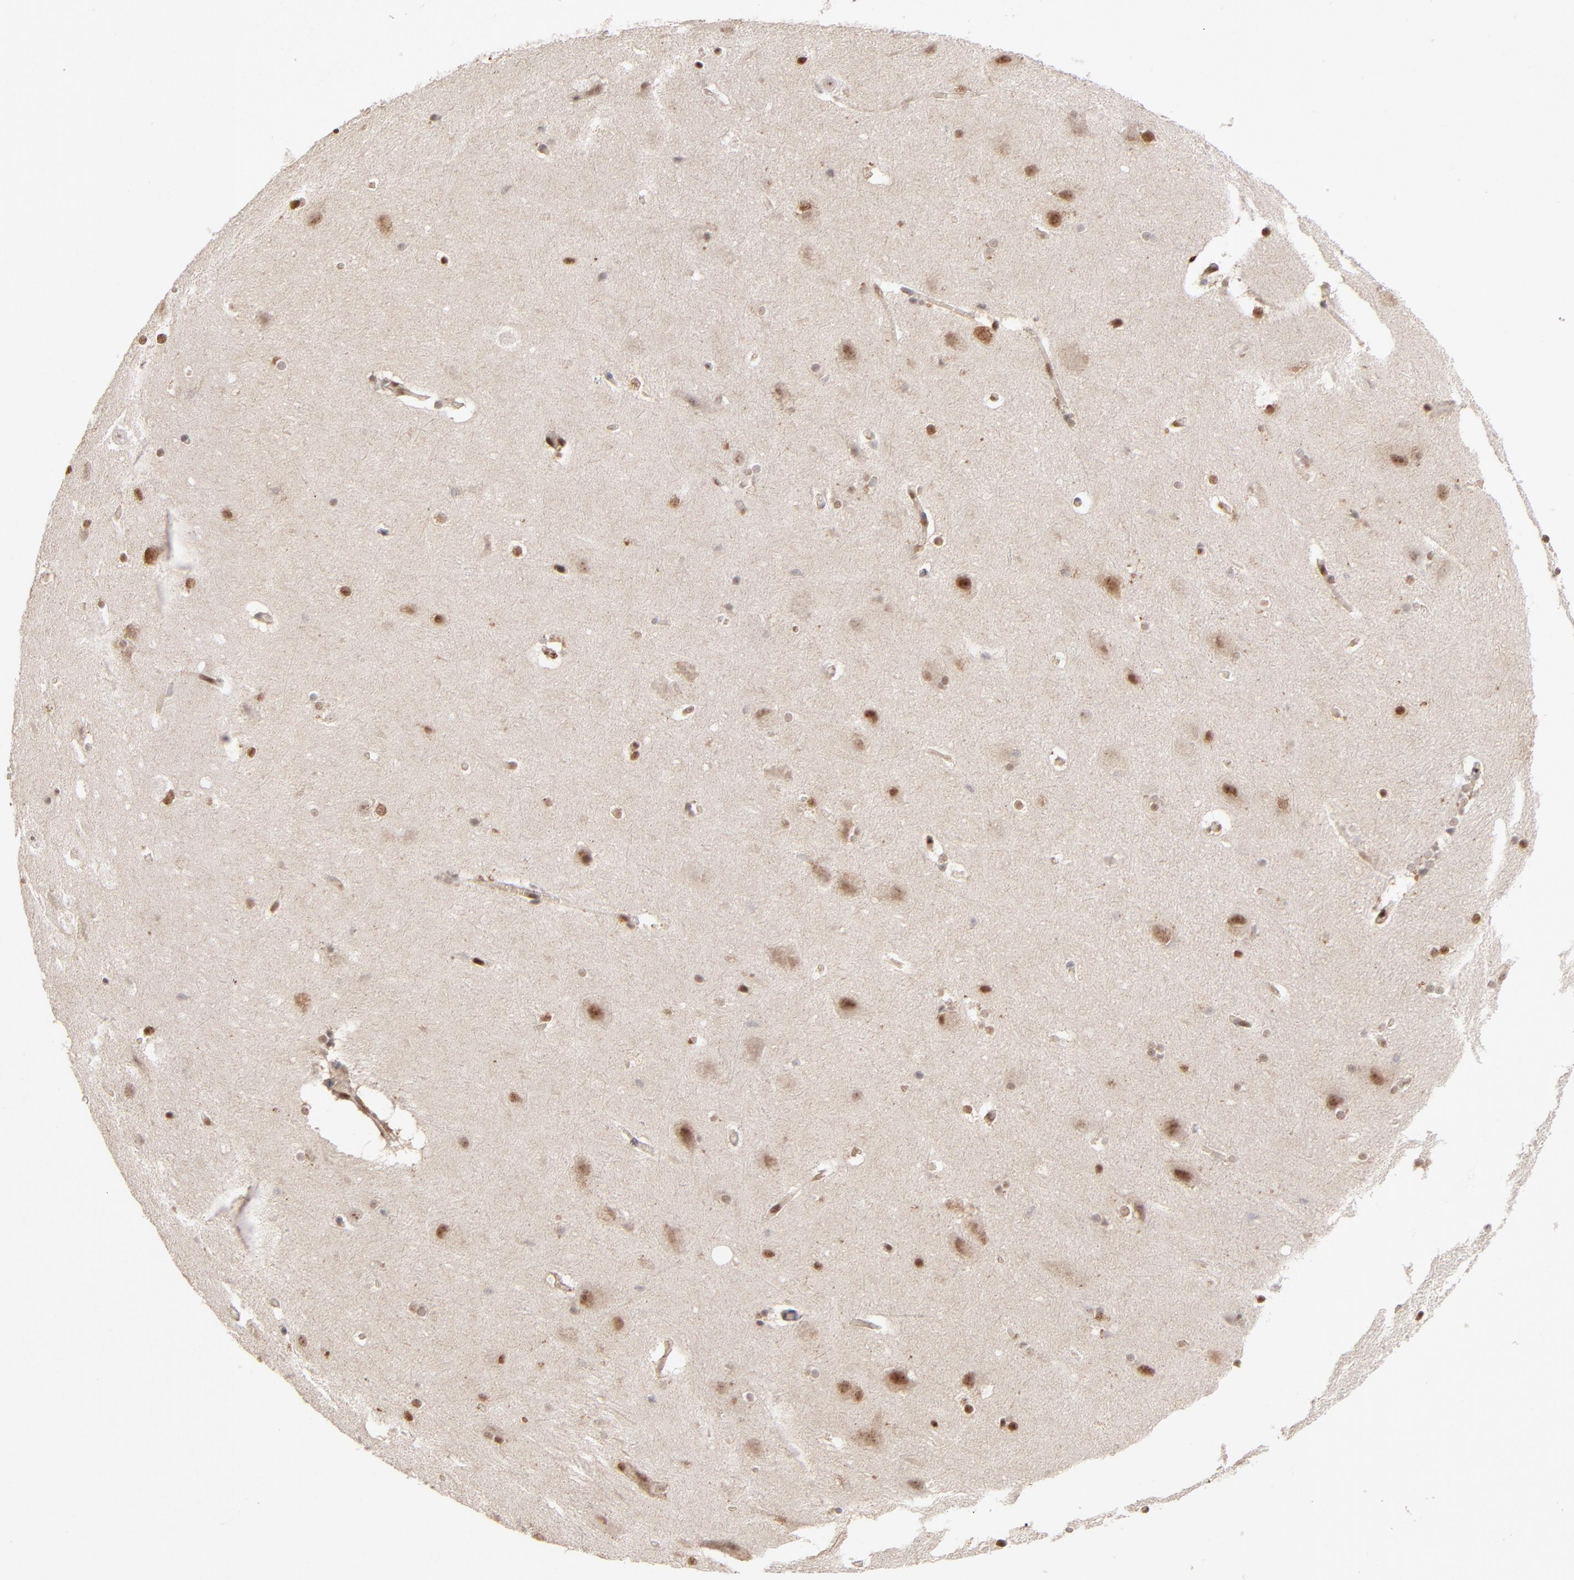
{"staining": {"intensity": "moderate", "quantity": "25%-75%", "location": "nuclear"}, "tissue": "hippocampus", "cell_type": "Glial cells", "image_type": "normal", "snomed": [{"axis": "morphology", "description": "Normal tissue, NOS"}, {"axis": "topography", "description": "Hippocampus"}], "caption": "Protein expression analysis of unremarkable hippocampus shows moderate nuclear staining in about 25%-75% of glial cells. The staining was performed using DAB to visualize the protein expression in brown, while the nuclei were stained in blue with hematoxylin (Magnification: 20x).", "gene": "NFIB", "patient": {"sex": "female", "age": 19}}